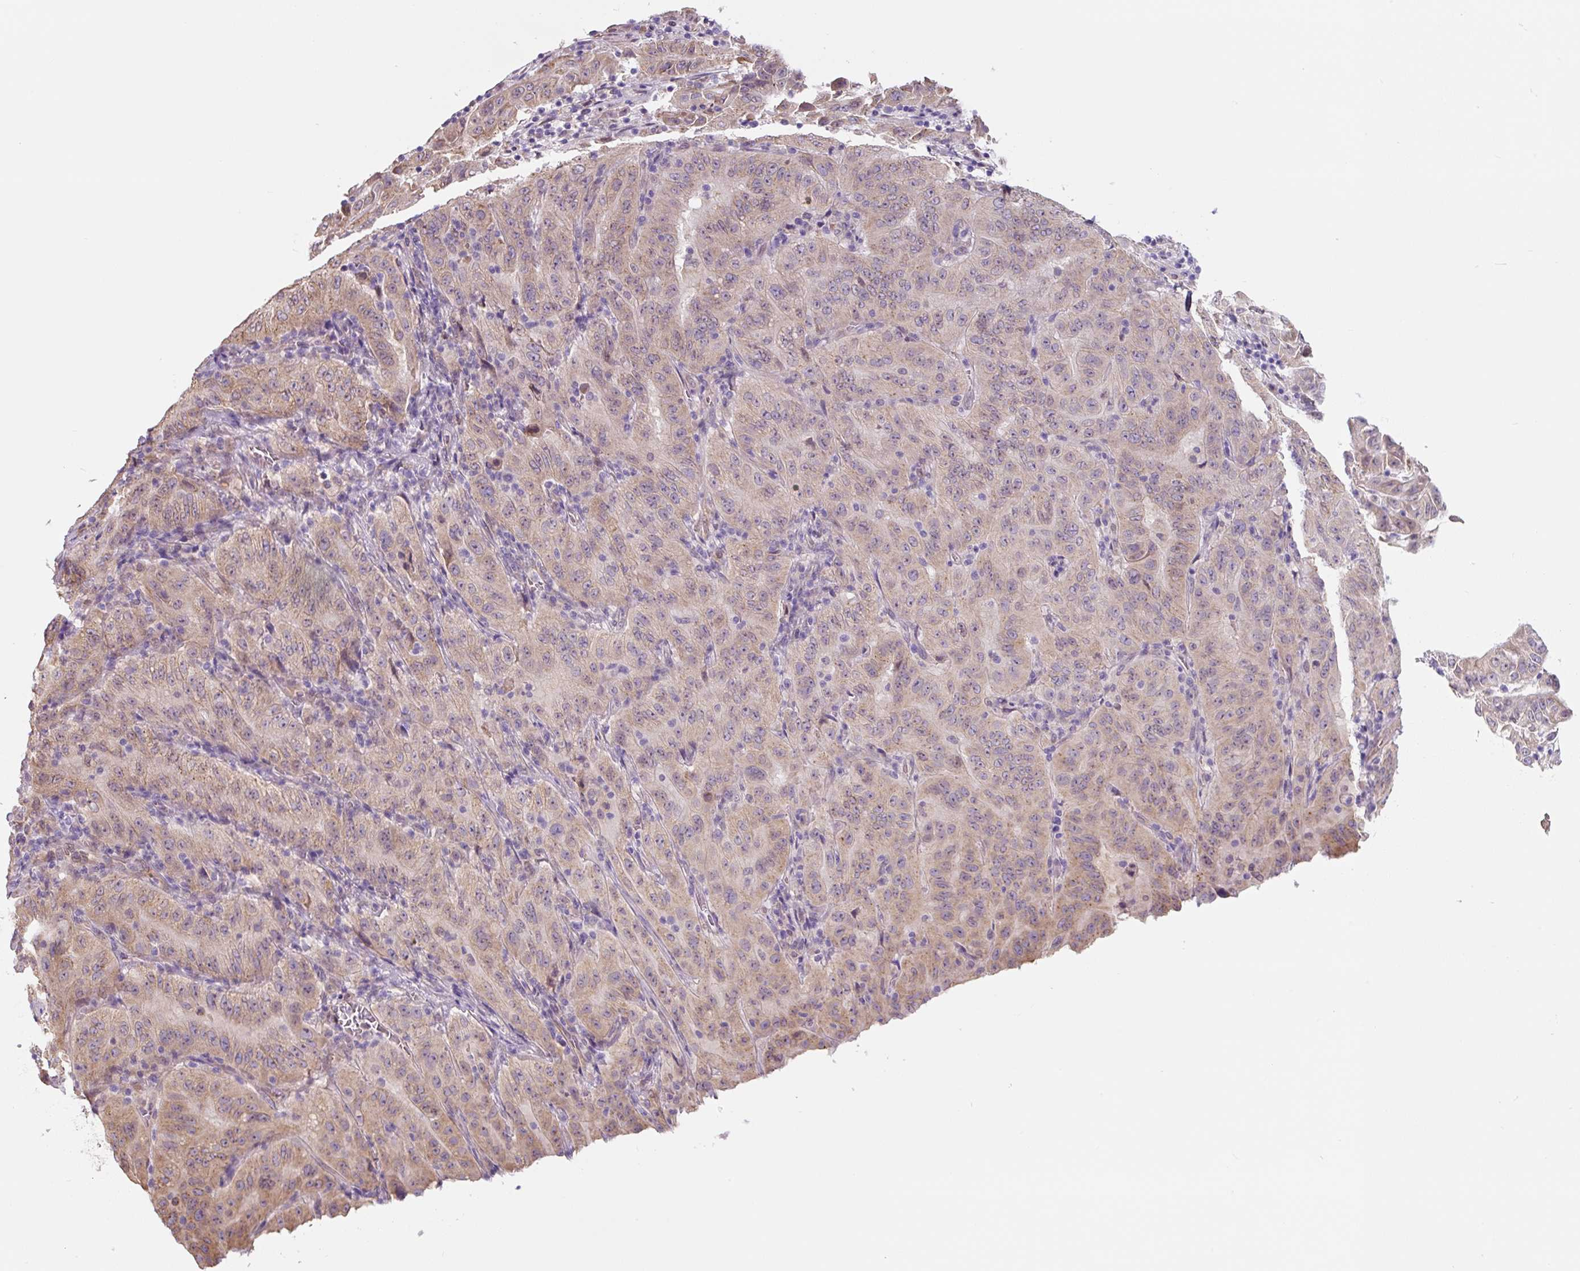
{"staining": {"intensity": "weak", "quantity": ">75%", "location": "cytoplasmic/membranous"}, "tissue": "pancreatic cancer", "cell_type": "Tumor cells", "image_type": "cancer", "snomed": [{"axis": "morphology", "description": "Adenocarcinoma, NOS"}, {"axis": "topography", "description": "Pancreas"}], "caption": "Immunohistochemical staining of human pancreatic cancer (adenocarcinoma) demonstrates low levels of weak cytoplasmic/membranous protein staining in approximately >75% of tumor cells.", "gene": "ASRGL1", "patient": {"sex": "male", "age": 63}}